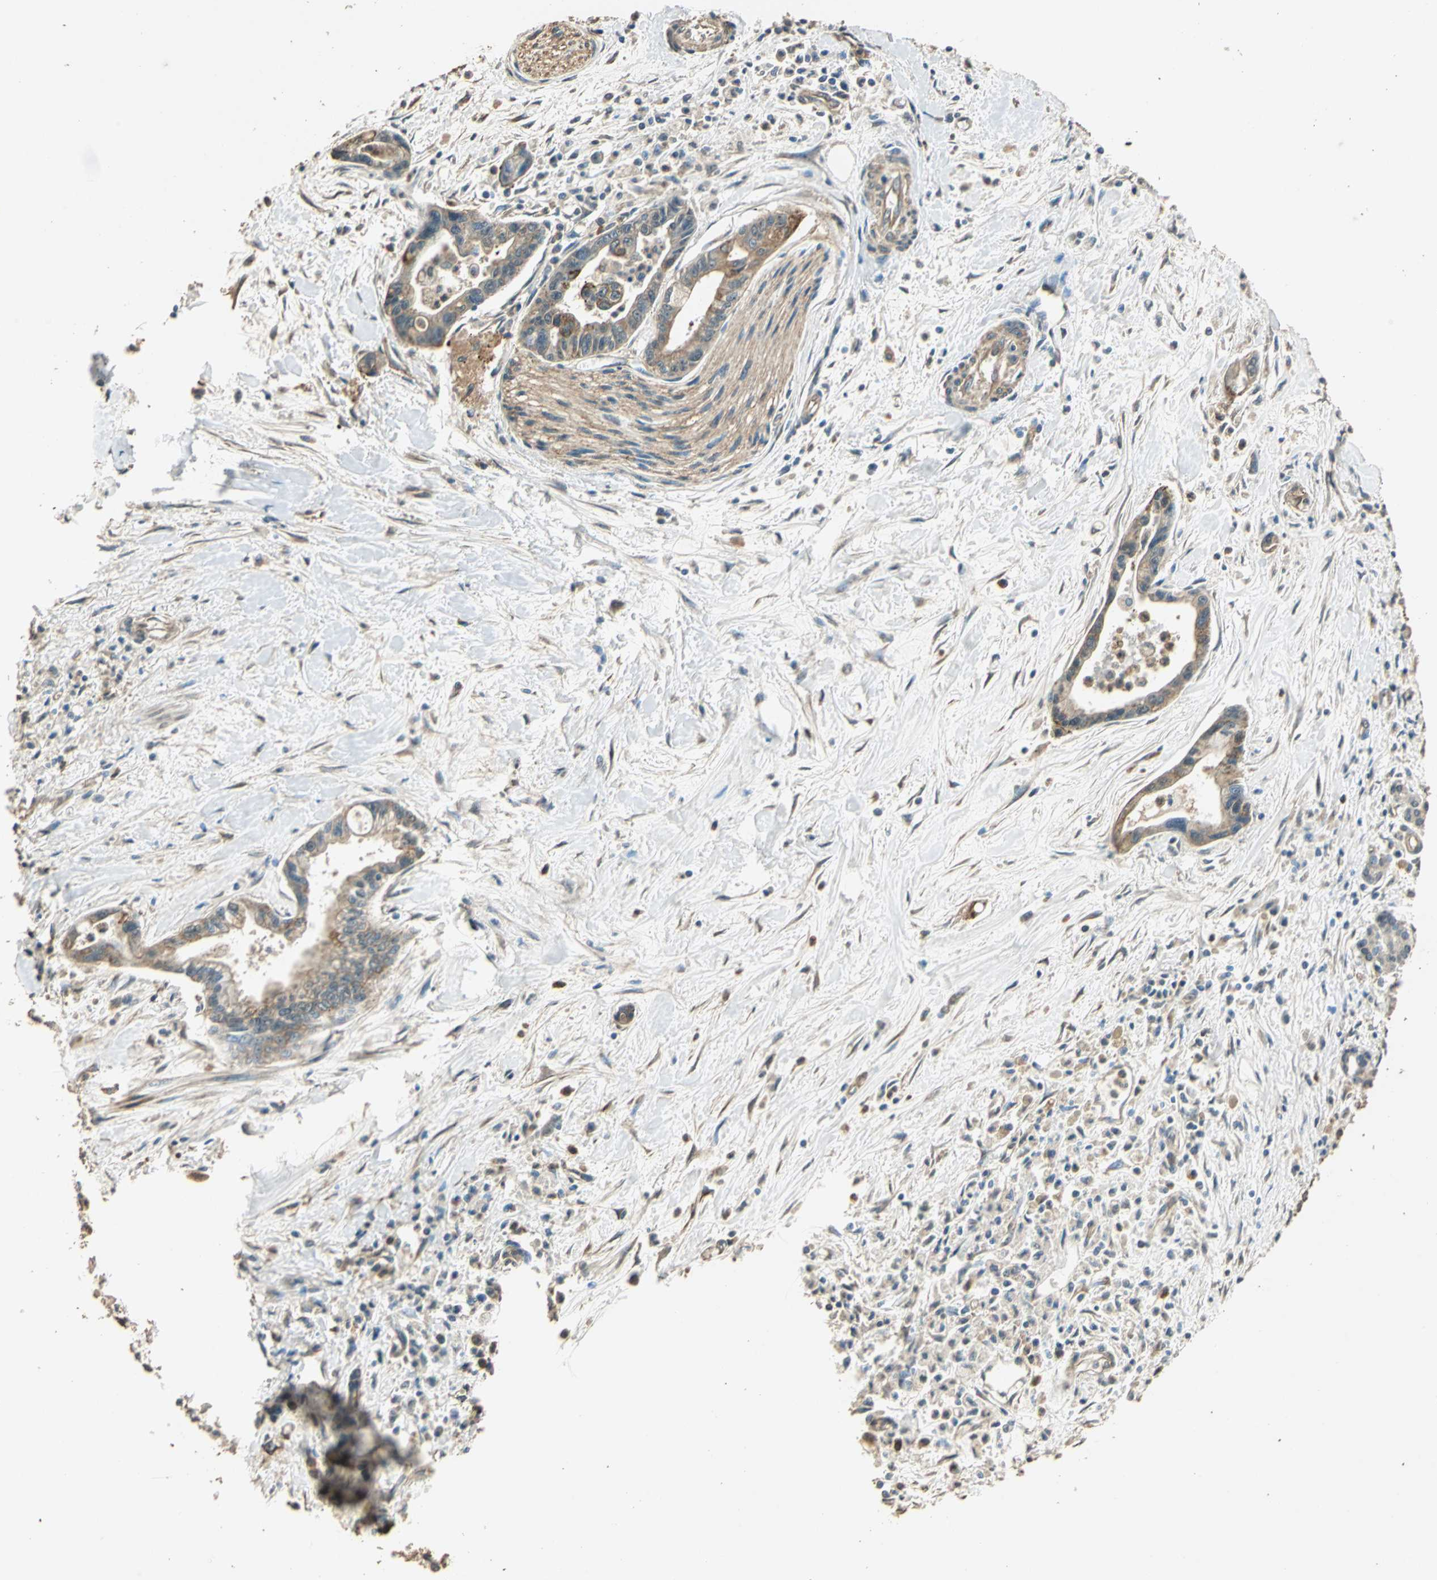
{"staining": {"intensity": "moderate", "quantity": ">75%", "location": "cytoplasmic/membranous"}, "tissue": "pancreatic cancer", "cell_type": "Tumor cells", "image_type": "cancer", "snomed": [{"axis": "morphology", "description": "Adenocarcinoma, NOS"}, {"axis": "topography", "description": "Pancreas"}], "caption": "Adenocarcinoma (pancreatic) stained with a protein marker exhibits moderate staining in tumor cells.", "gene": "TMPRSS4", "patient": {"sex": "male", "age": 70}}